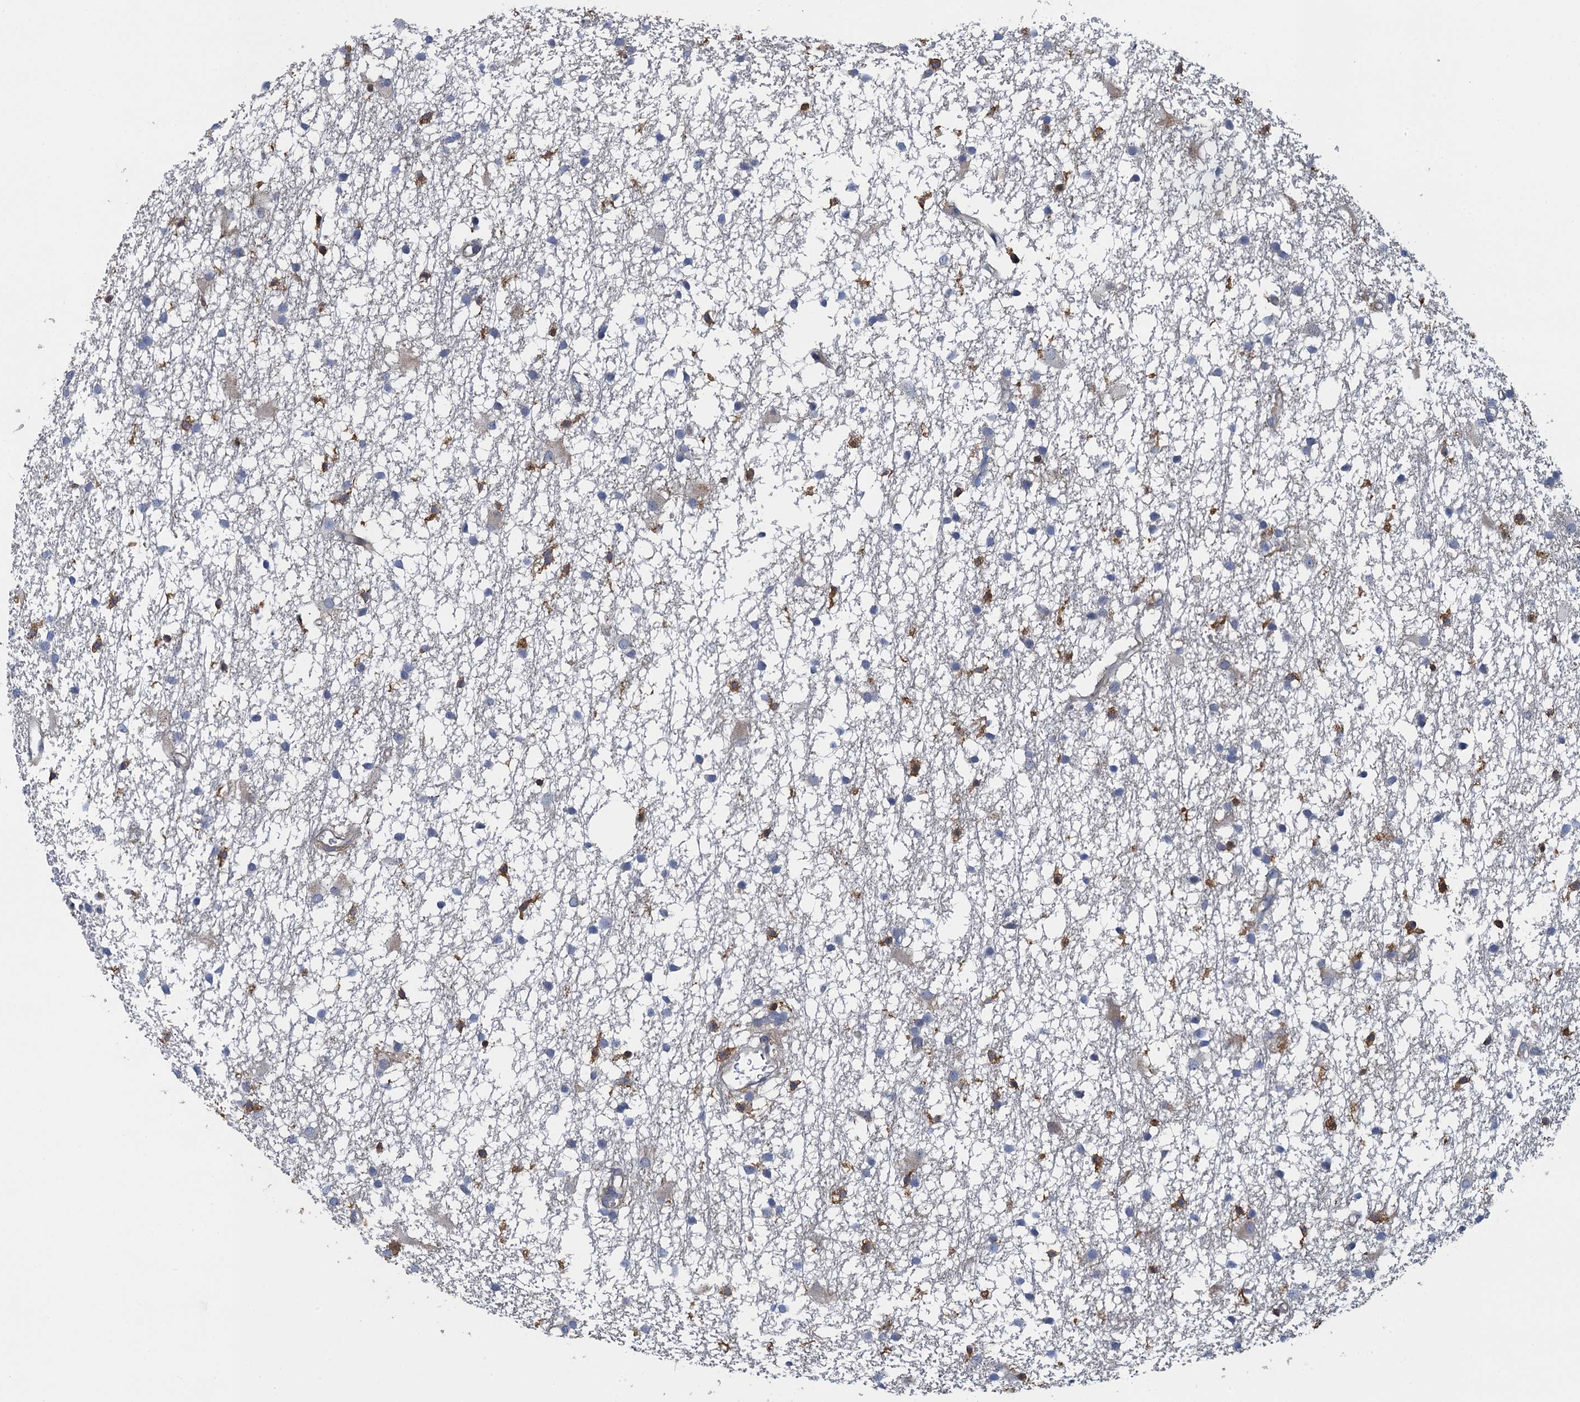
{"staining": {"intensity": "moderate", "quantity": "<25%", "location": "cytoplasmic/membranous"}, "tissue": "glioma", "cell_type": "Tumor cells", "image_type": "cancer", "snomed": [{"axis": "morphology", "description": "Glioma, malignant, High grade"}, {"axis": "topography", "description": "Brain"}], "caption": "The photomicrograph exhibits staining of glioma, revealing moderate cytoplasmic/membranous protein expression (brown color) within tumor cells.", "gene": "NCKAP1L", "patient": {"sex": "male", "age": 77}}